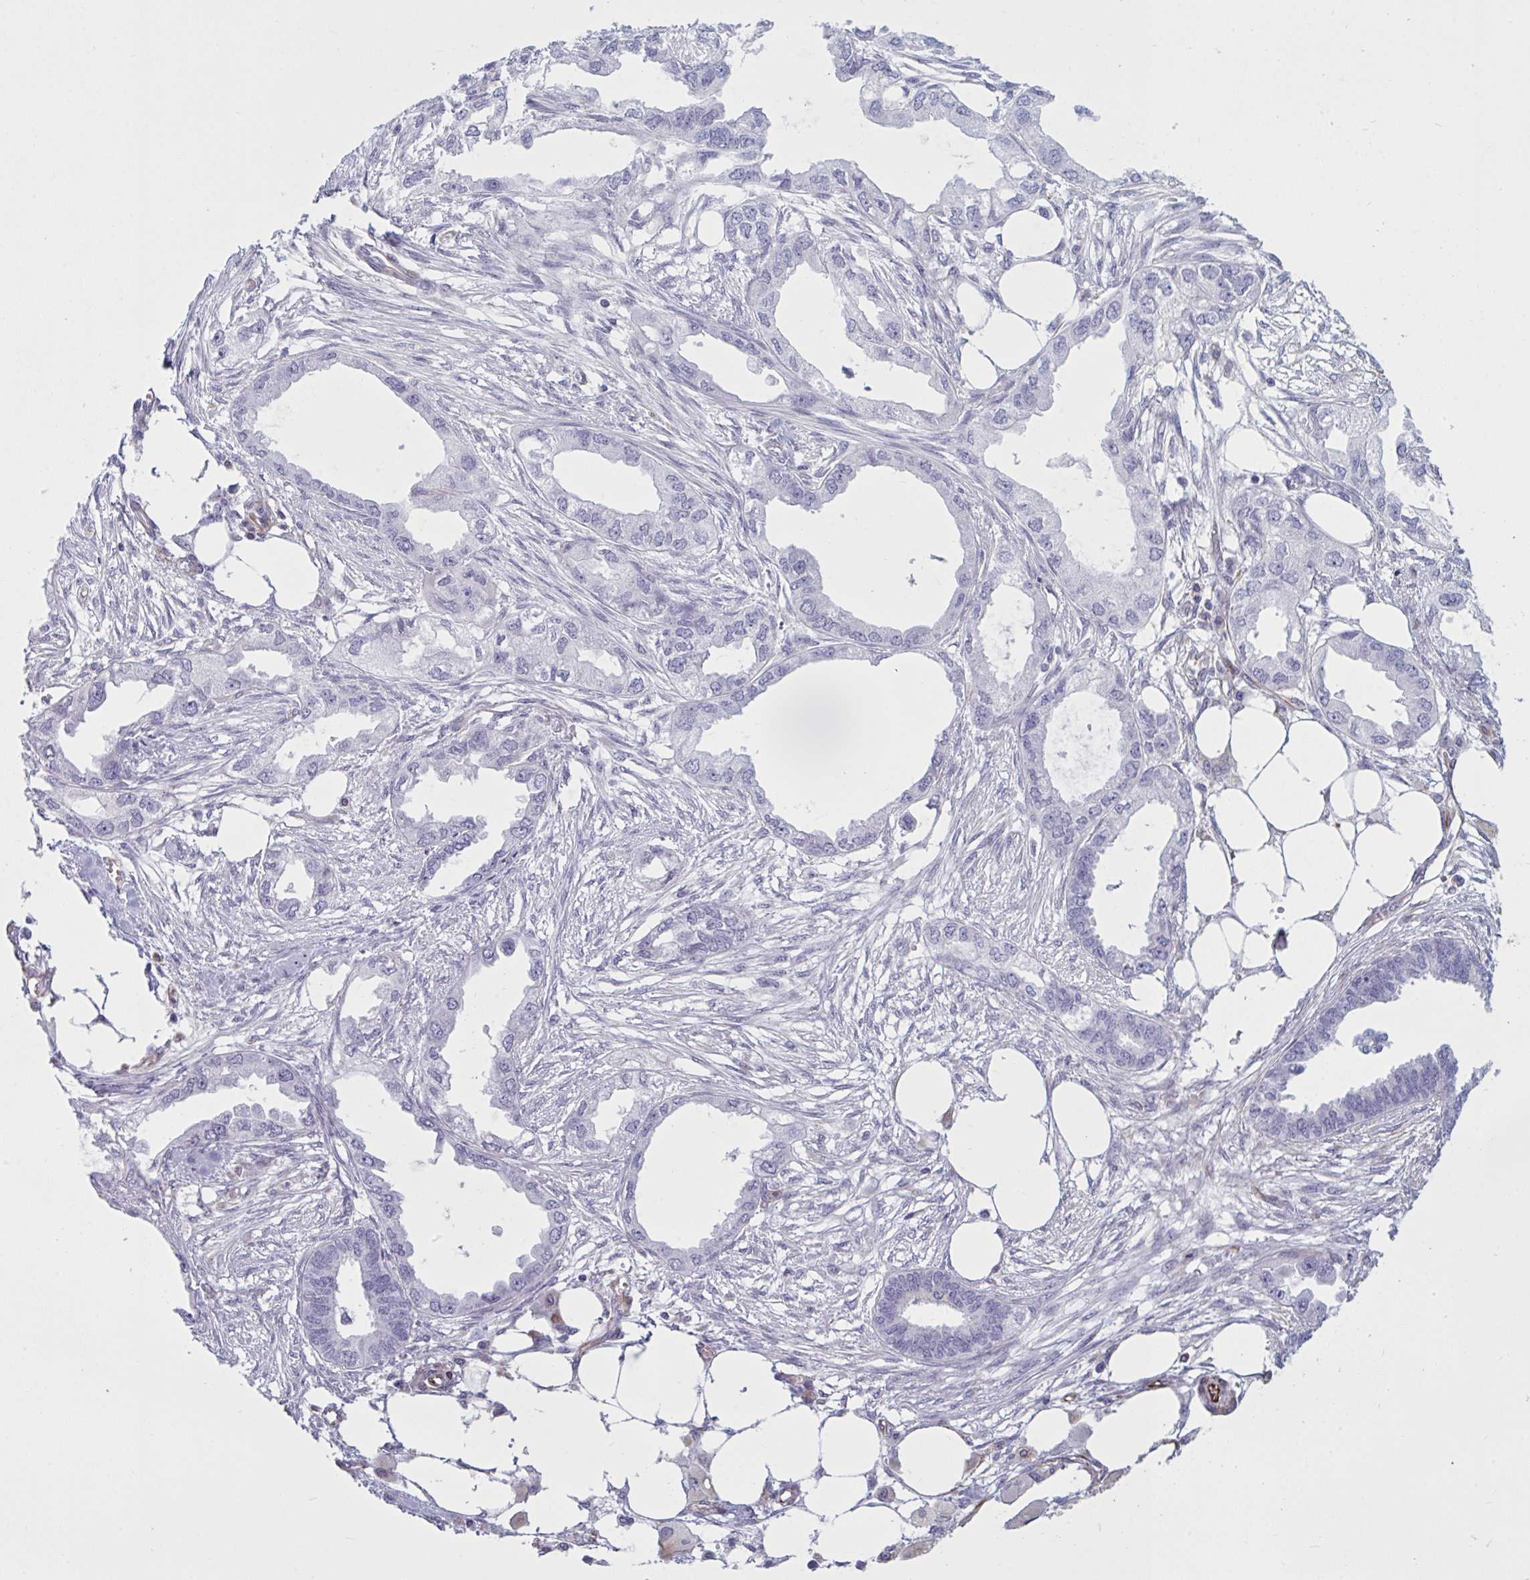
{"staining": {"intensity": "negative", "quantity": "none", "location": "none"}, "tissue": "endometrial cancer", "cell_type": "Tumor cells", "image_type": "cancer", "snomed": [{"axis": "morphology", "description": "Adenocarcinoma, NOS"}, {"axis": "morphology", "description": "Adenocarcinoma, metastatic, NOS"}, {"axis": "topography", "description": "Adipose tissue"}, {"axis": "topography", "description": "Endometrium"}], "caption": "Immunohistochemical staining of human endometrial adenocarcinoma reveals no significant positivity in tumor cells.", "gene": "OR1L3", "patient": {"sex": "female", "age": 67}}